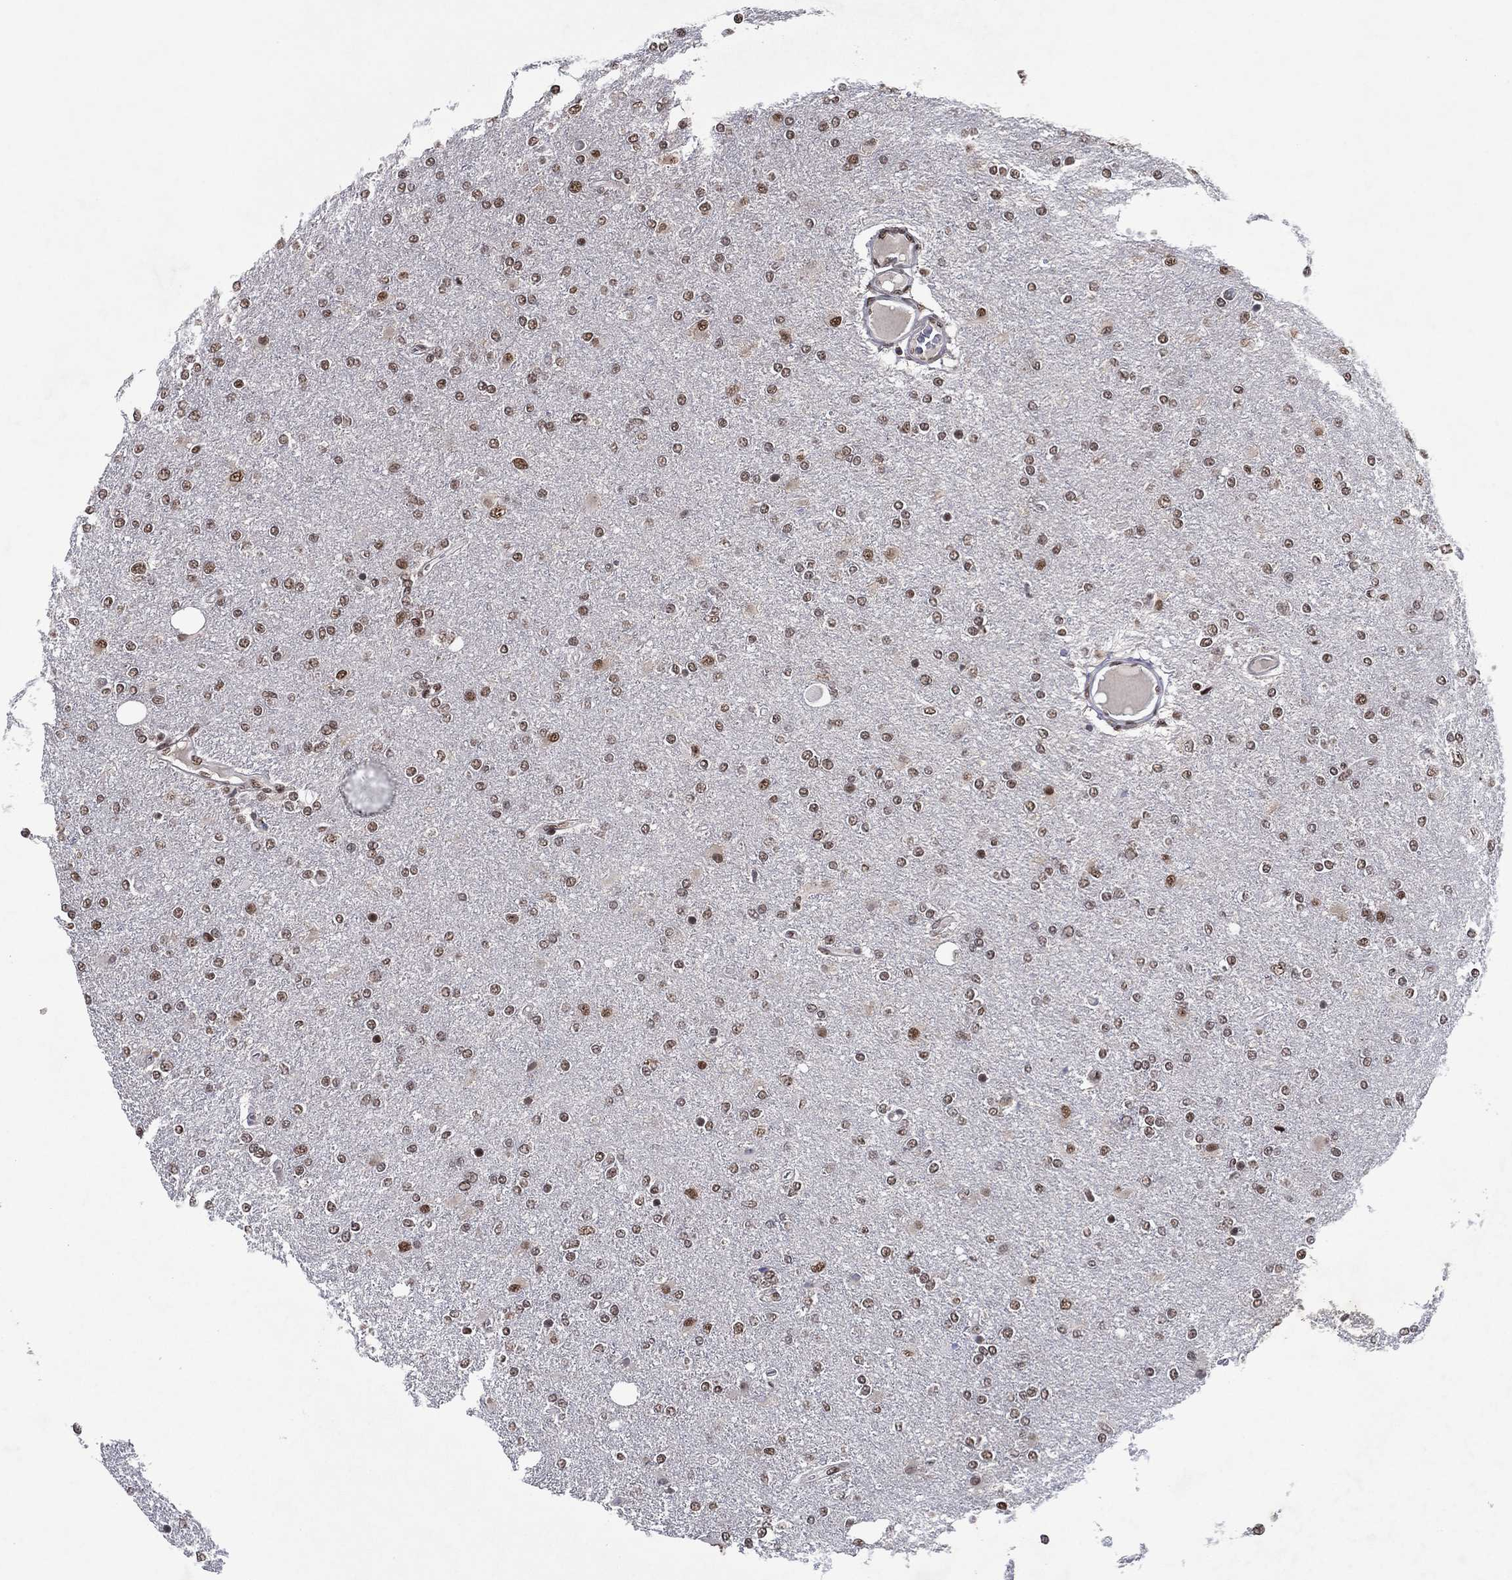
{"staining": {"intensity": "moderate", "quantity": ">75%", "location": "nuclear"}, "tissue": "glioma", "cell_type": "Tumor cells", "image_type": "cancer", "snomed": [{"axis": "morphology", "description": "Glioma, malignant, High grade"}, {"axis": "topography", "description": "Cerebral cortex"}], "caption": "High-power microscopy captured an immunohistochemistry (IHC) micrograph of malignant high-grade glioma, revealing moderate nuclear expression in approximately >75% of tumor cells.", "gene": "ZBTB42", "patient": {"sex": "male", "age": 70}}